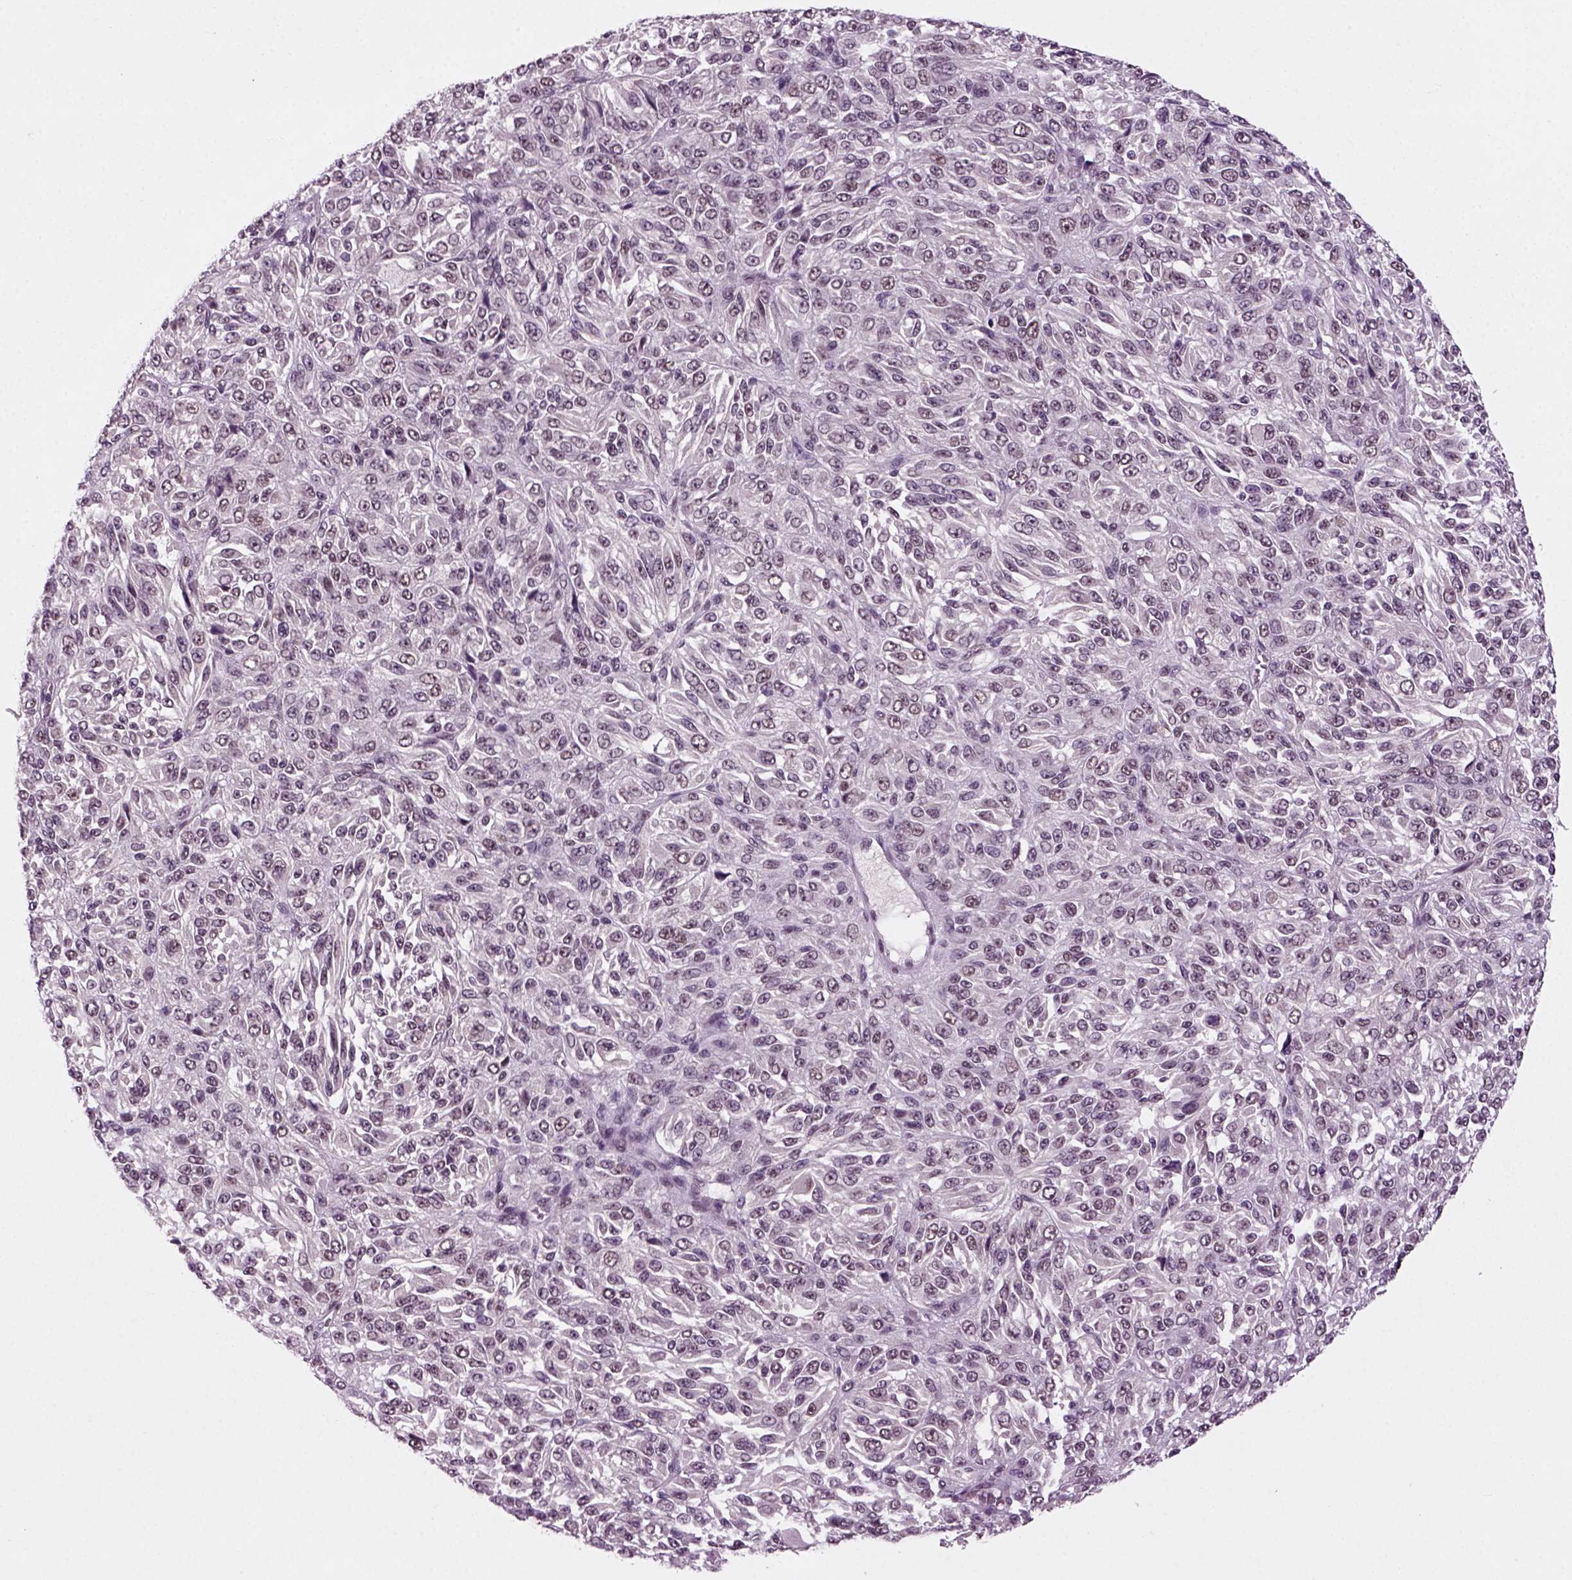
{"staining": {"intensity": "negative", "quantity": "none", "location": "none"}, "tissue": "melanoma", "cell_type": "Tumor cells", "image_type": "cancer", "snomed": [{"axis": "morphology", "description": "Malignant melanoma, Metastatic site"}, {"axis": "topography", "description": "Brain"}], "caption": "Immunohistochemistry image of malignant melanoma (metastatic site) stained for a protein (brown), which reveals no positivity in tumor cells.", "gene": "RCOR3", "patient": {"sex": "female", "age": 56}}